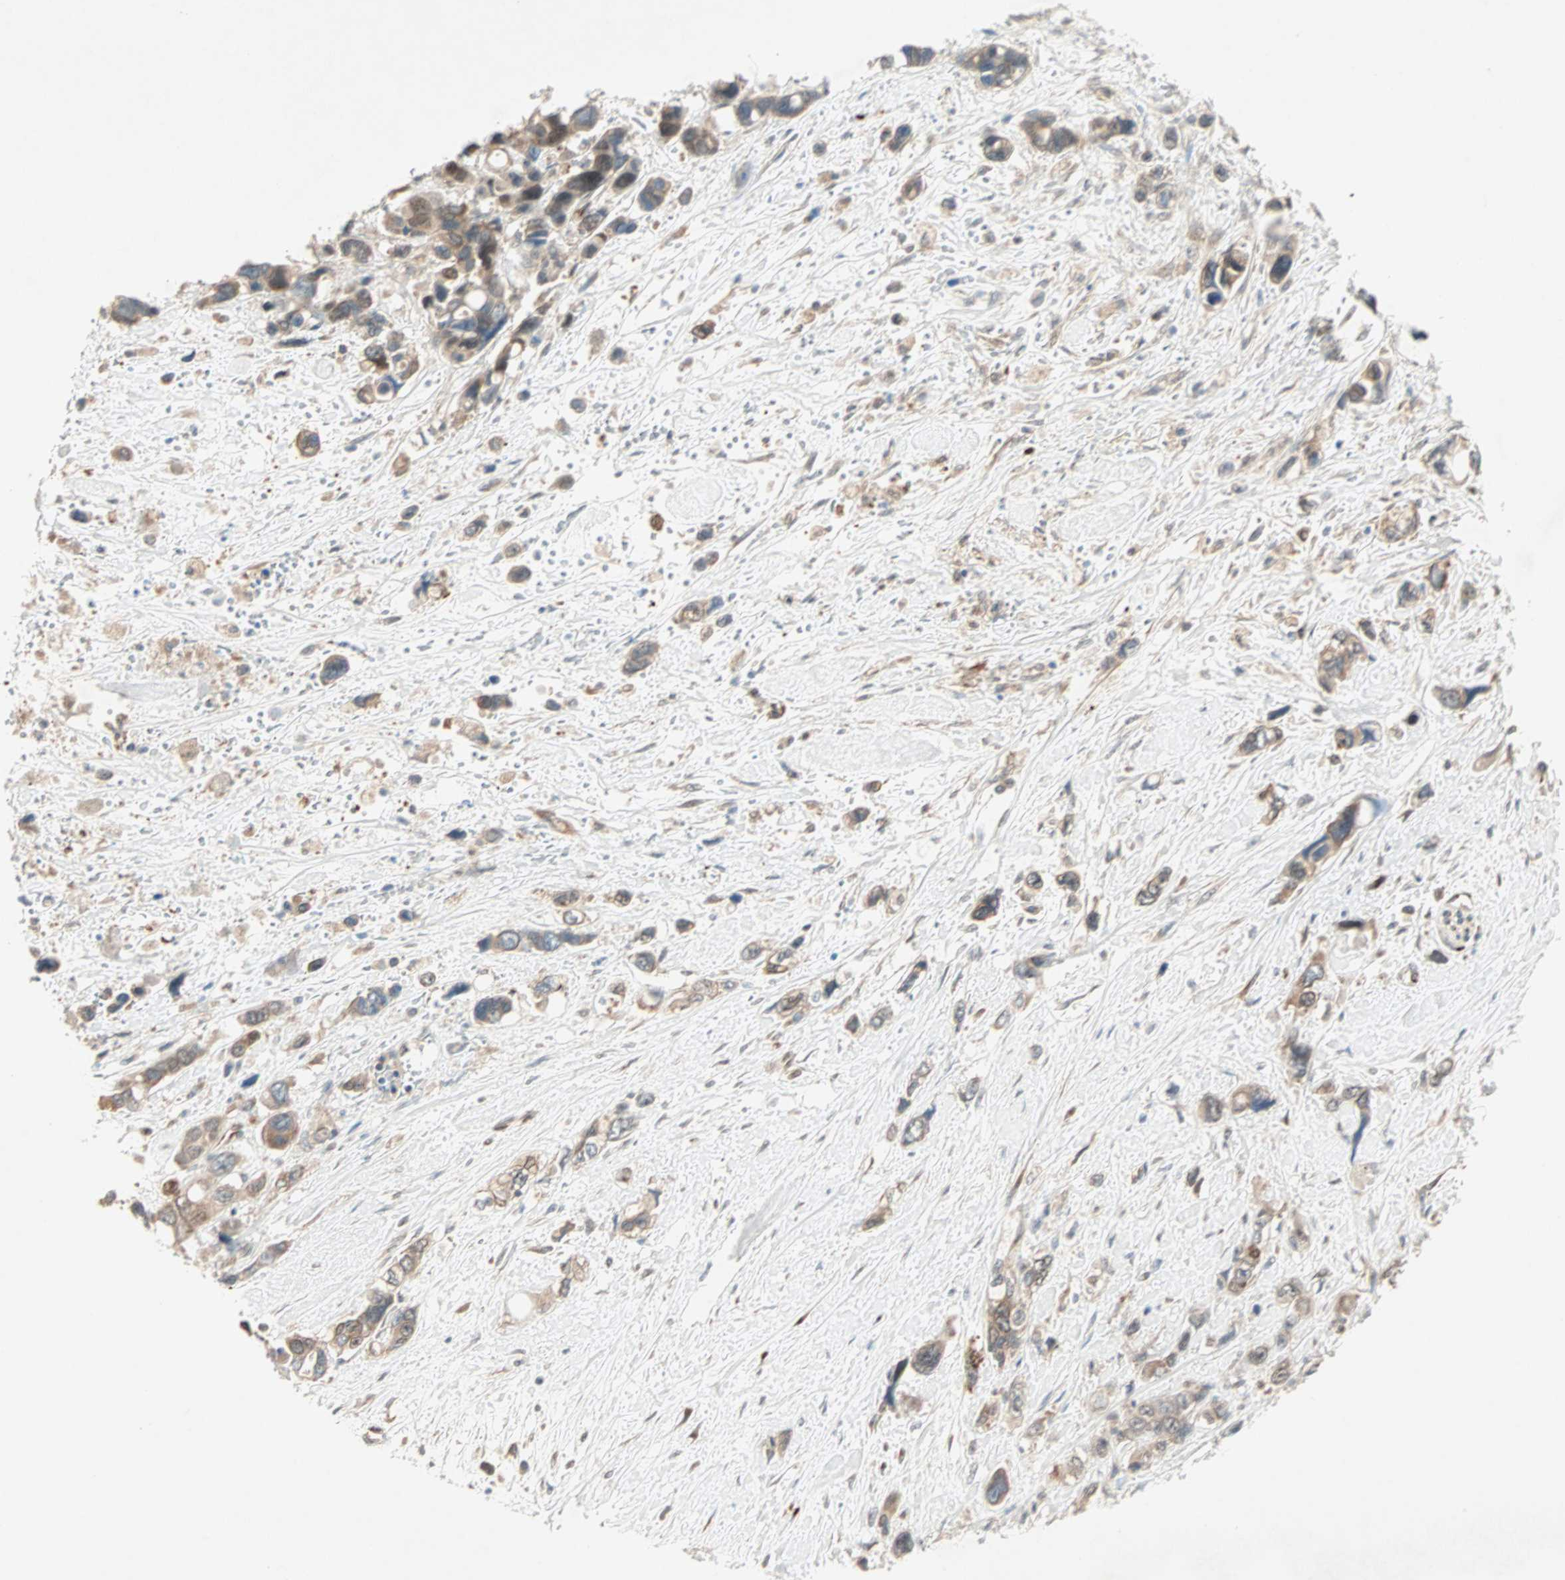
{"staining": {"intensity": "moderate", "quantity": ">75%", "location": "cytoplasmic/membranous"}, "tissue": "pancreatic cancer", "cell_type": "Tumor cells", "image_type": "cancer", "snomed": [{"axis": "morphology", "description": "Adenocarcinoma, NOS"}, {"axis": "topography", "description": "Pancreas"}], "caption": "DAB (3,3'-diaminobenzidine) immunohistochemical staining of pancreatic adenocarcinoma displays moderate cytoplasmic/membranous protein expression in about >75% of tumor cells. Immunohistochemistry (ihc) stains the protein of interest in brown and the nuclei are stained blue.", "gene": "ZNF37A", "patient": {"sex": "male", "age": 46}}